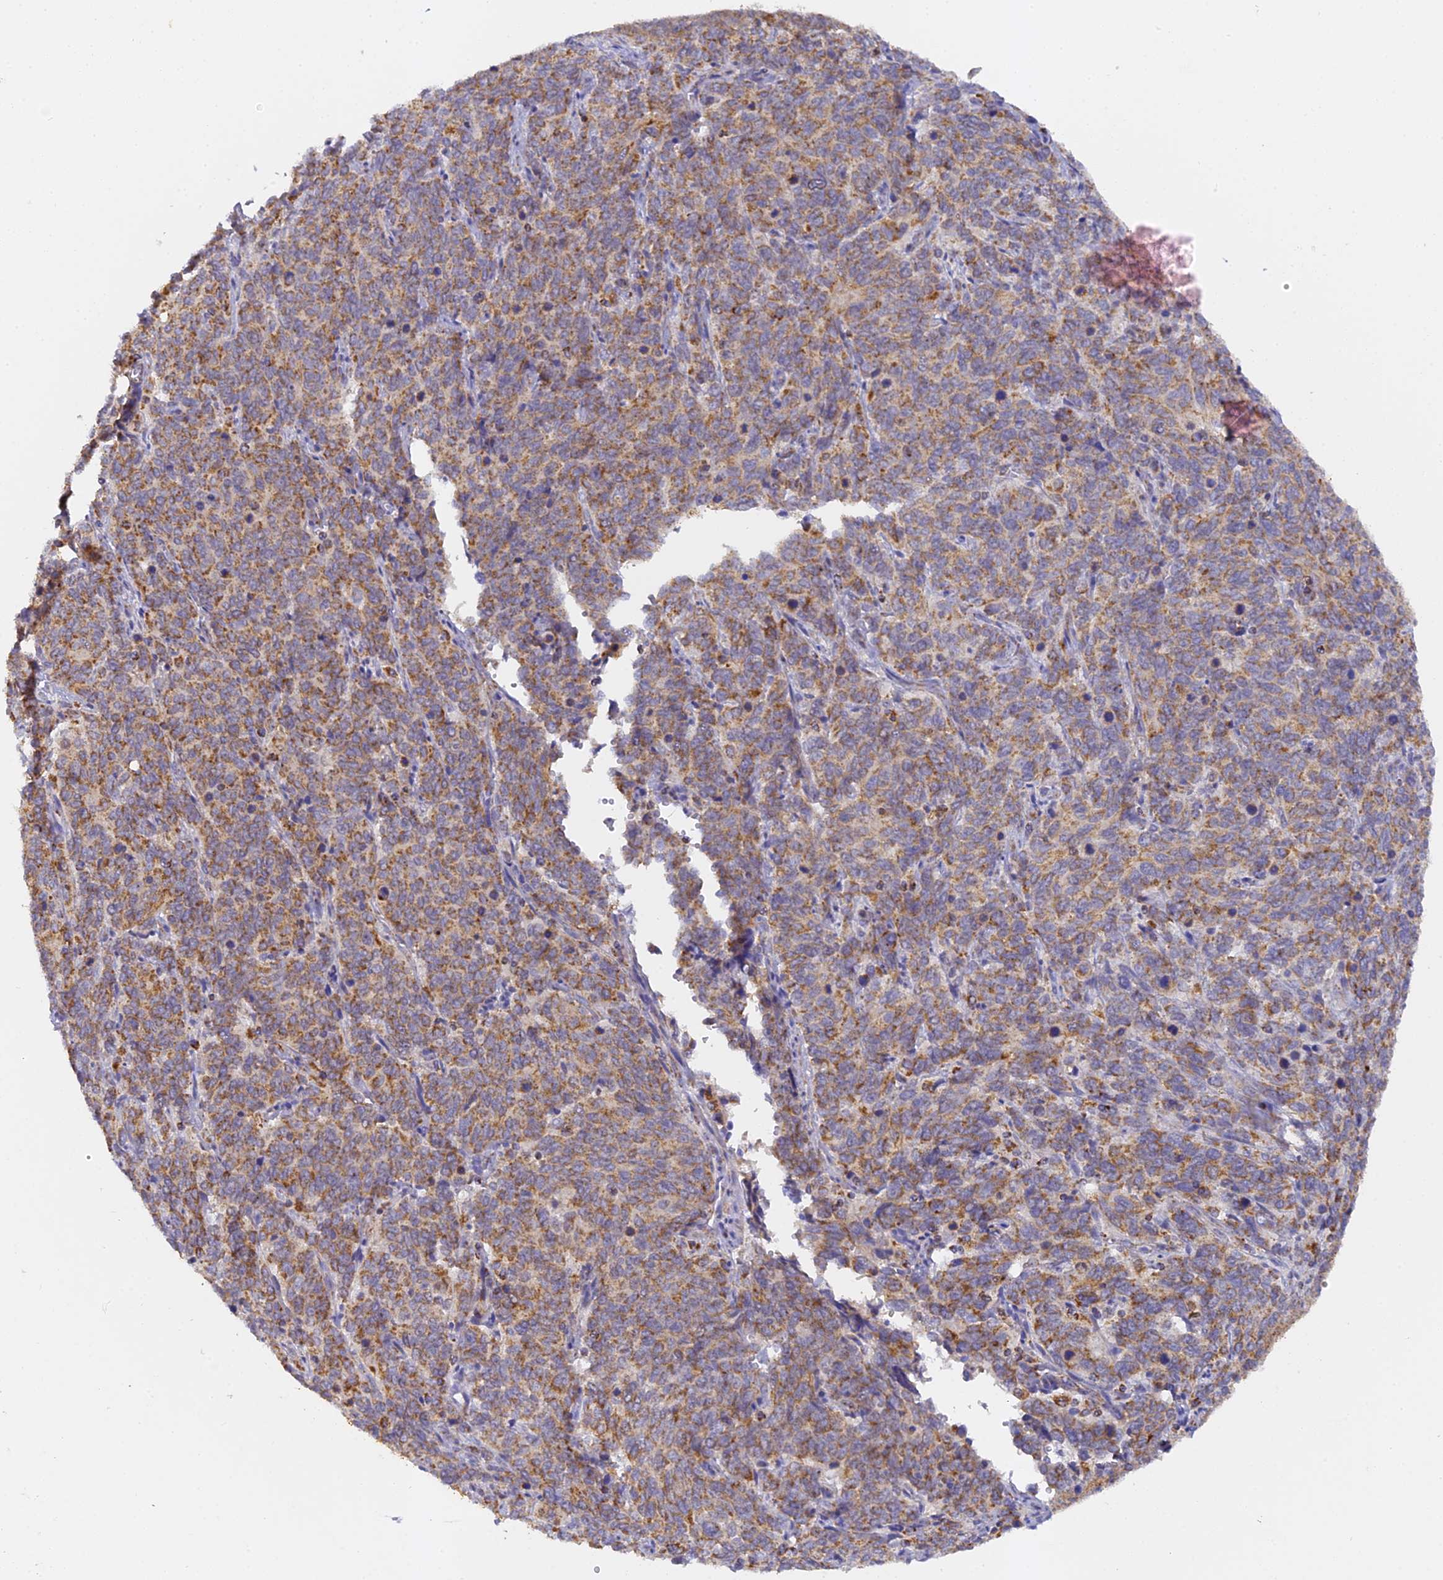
{"staining": {"intensity": "moderate", "quantity": ">75%", "location": "cytoplasmic/membranous"}, "tissue": "cervical cancer", "cell_type": "Tumor cells", "image_type": "cancer", "snomed": [{"axis": "morphology", "description": "Squamous cell carcinoma, NOS"}, {"axis": "topography", "description": "Cervix"}], "caption": "Immunohistochemical staining of human cervical cancer (squamous cell carcinoma) exhibits moderate cytoplasmic/membranous protein staining in approximately >75% of tumor cells.", "gene": "DONSON", "patient": {"sex": "female", "age": 60}}